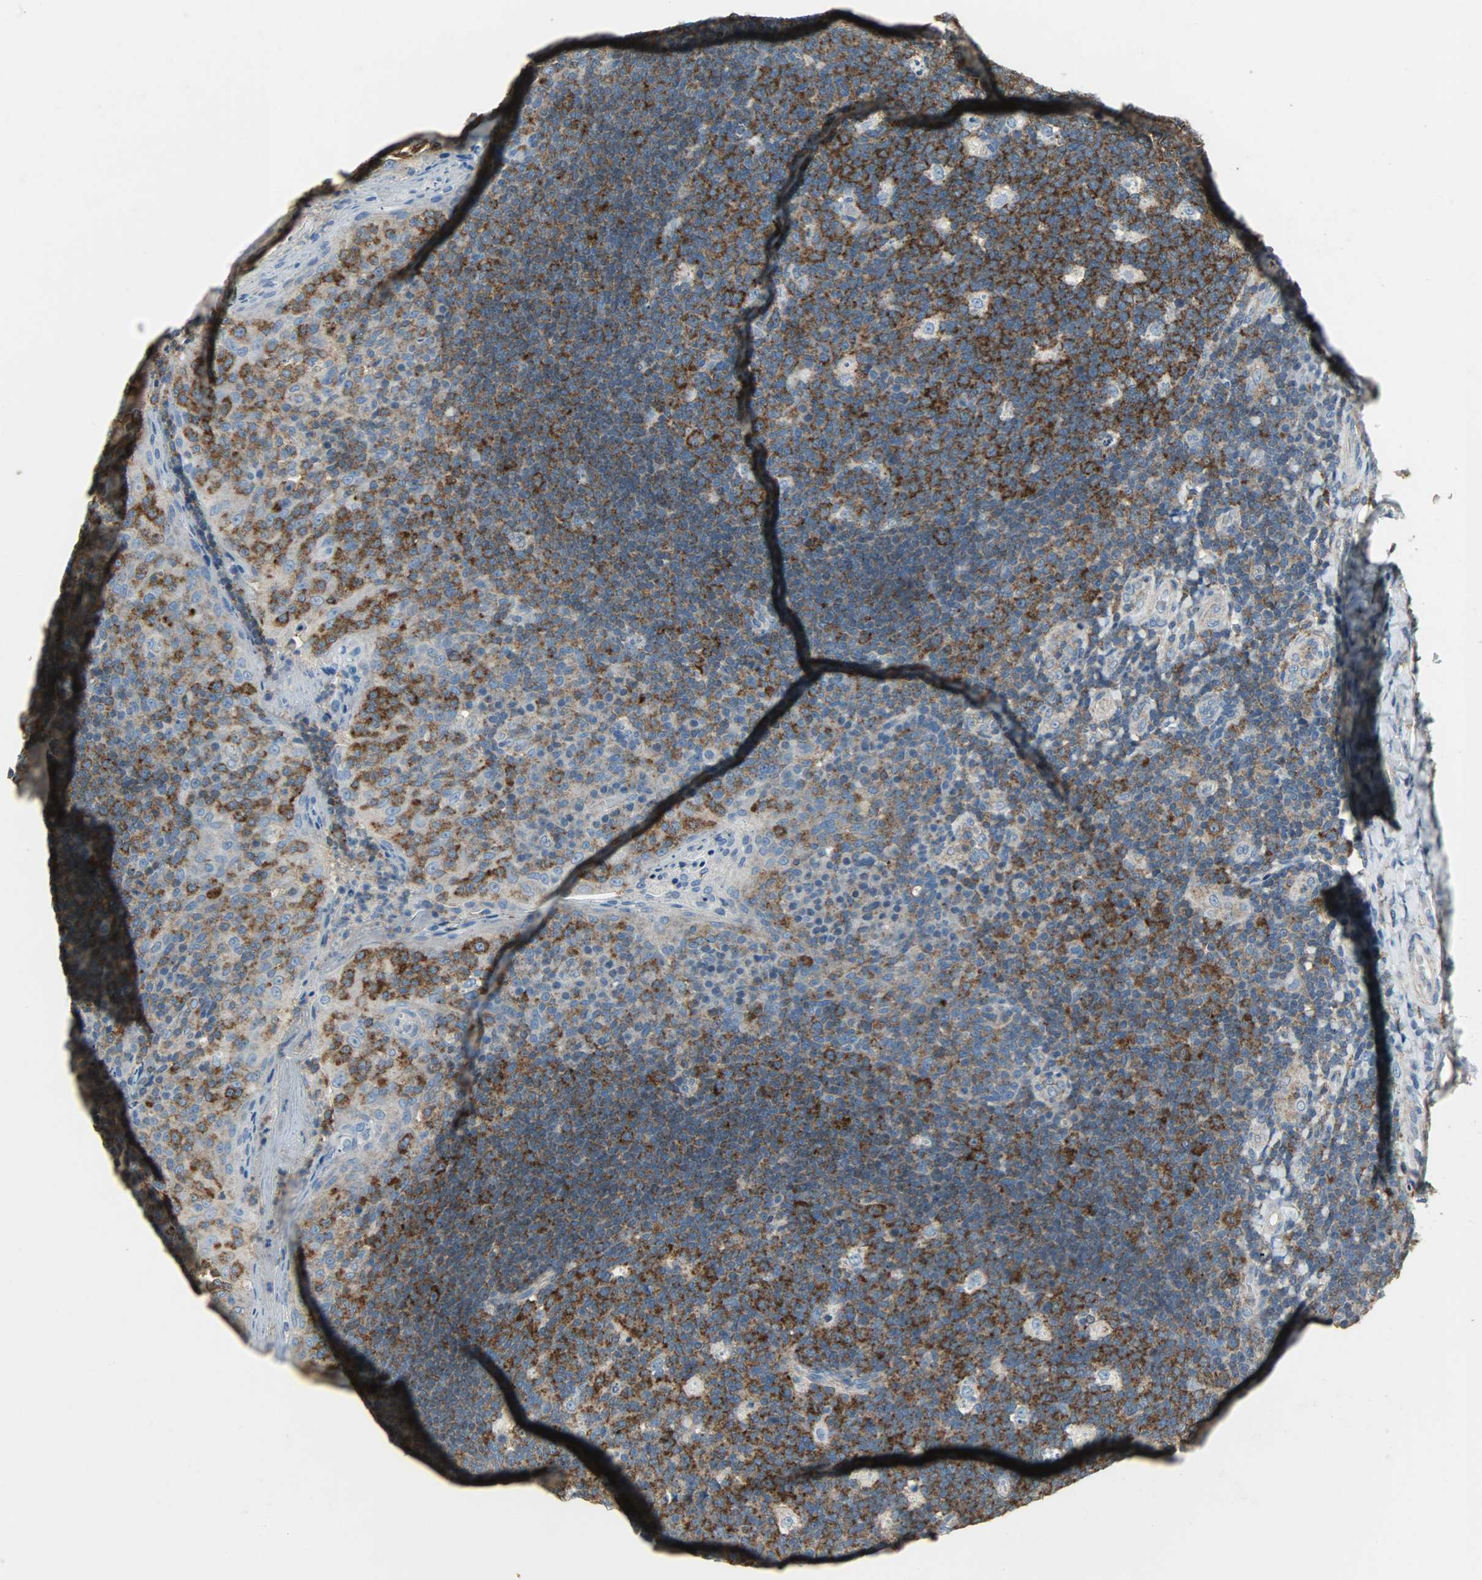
{"staining": {"intensity": "moderate", "quantity": ">75%", "location": "cytoplasmic/membranous"}, "tissue": "tonsil", "cell_type": "Germinal center cells", "image_type": "normal", "snomed": [{"axis": "morphology", "description": "Normal tissue, NOS"}, {"axis": "topography", "description": "Tonsil"}], "caption": "Tonsil stained with immunohistochemistry exhibits moderate cytoplasmic/membranous positivity in approximately >75% of germinal center cells.", "gene": "DNAJA4", "patient": {"sex": "male", "age": 17}}